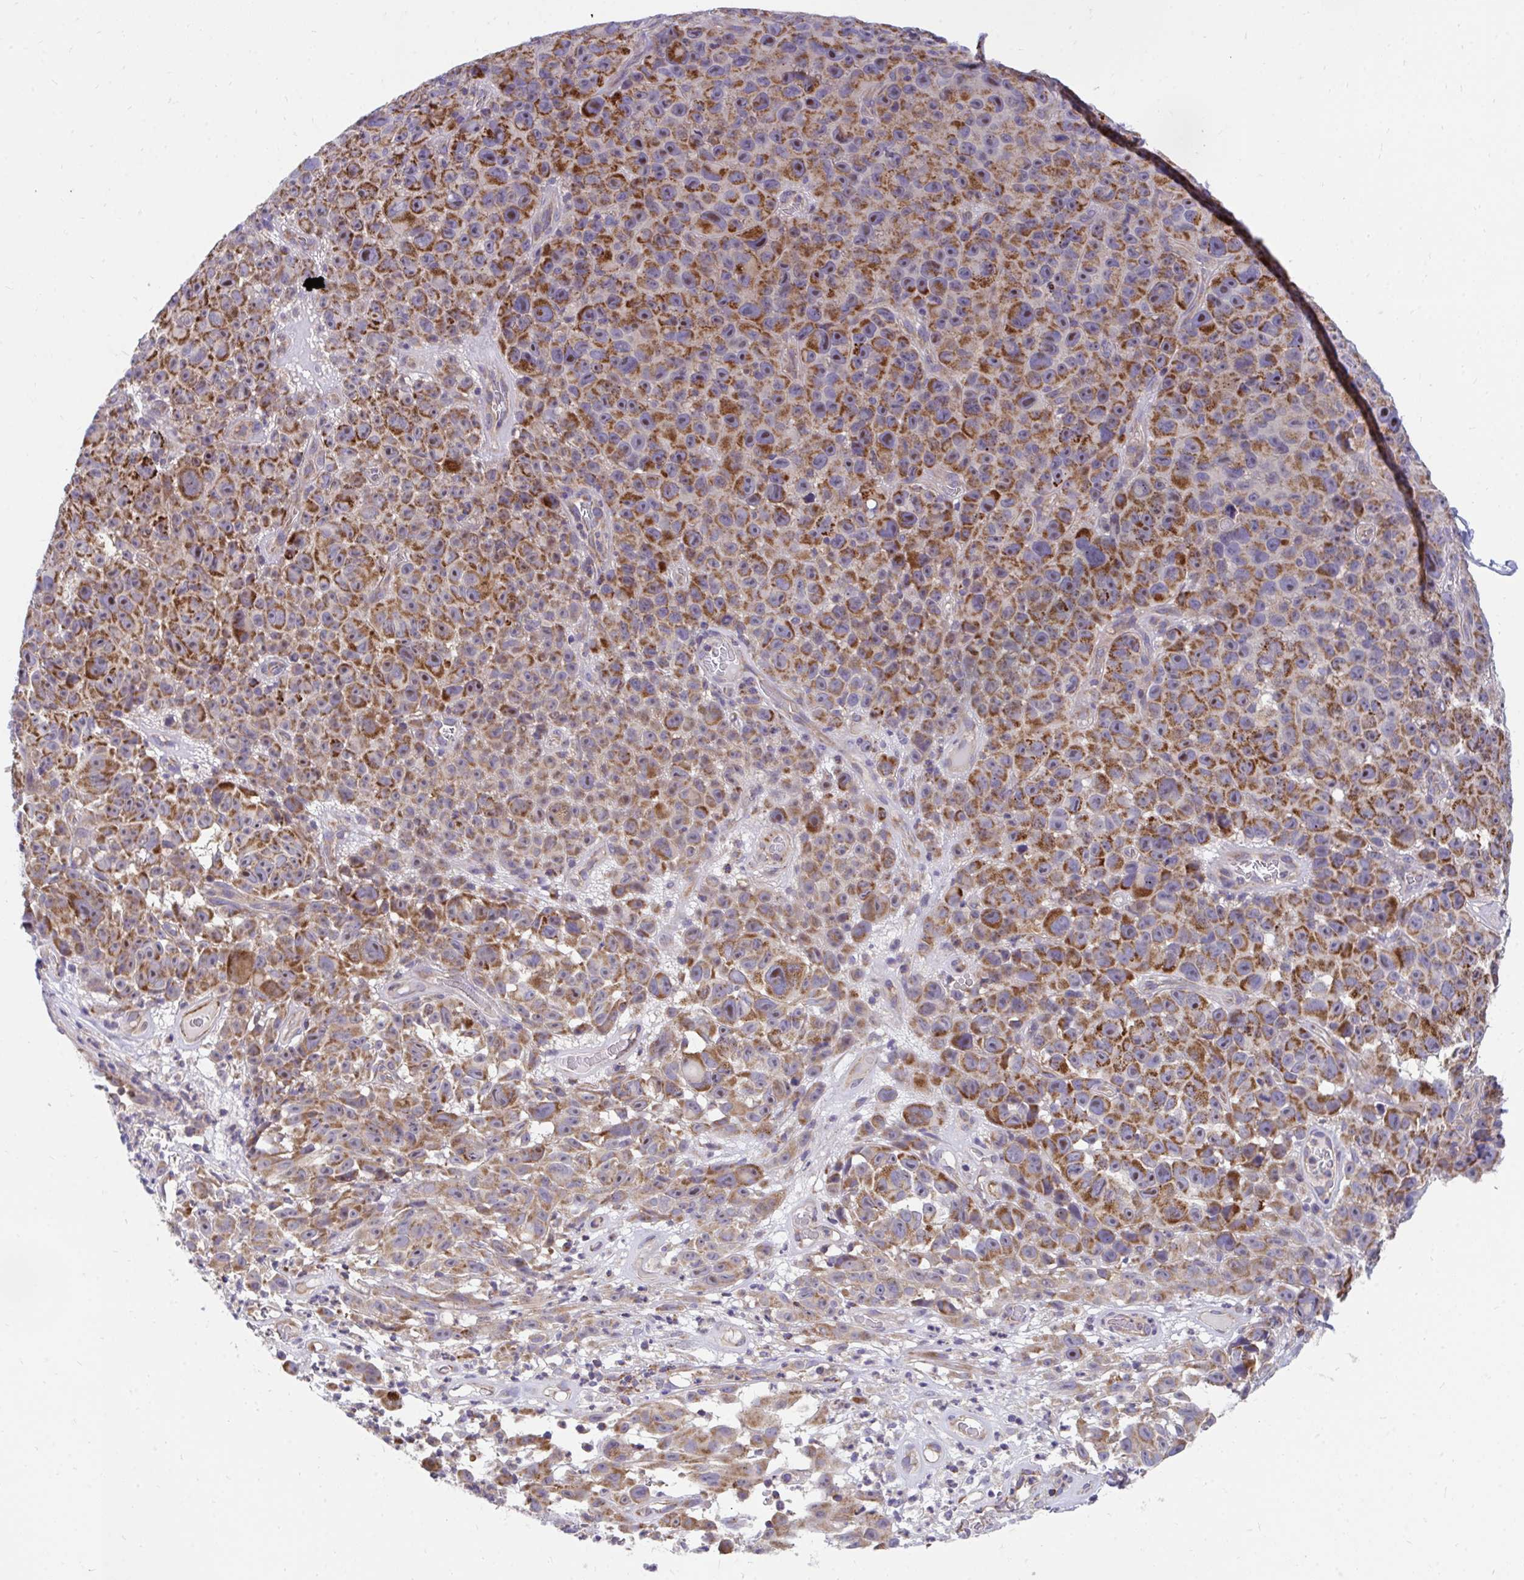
{"staining": {"intensity": "strong", "quantity": ">75%", "location": "cytoplasmic/membranous"}, "tissue": "melanoma", "cell_type": "Tumor cells", "image_type": "cancer", "snomed": [{"axis": "morphology", "description": "Malignant melanoma, NOS"}, {"axis": "topography", "description": "Skin"}], "caption": "About >75% of tumor cells in melanoma display strong cytoplasmic/membranous protein staining as visualized by brown immunohistochemical staining.", "gene": "FHIP1B", "patient": {"sex": "female", "age": 82}}